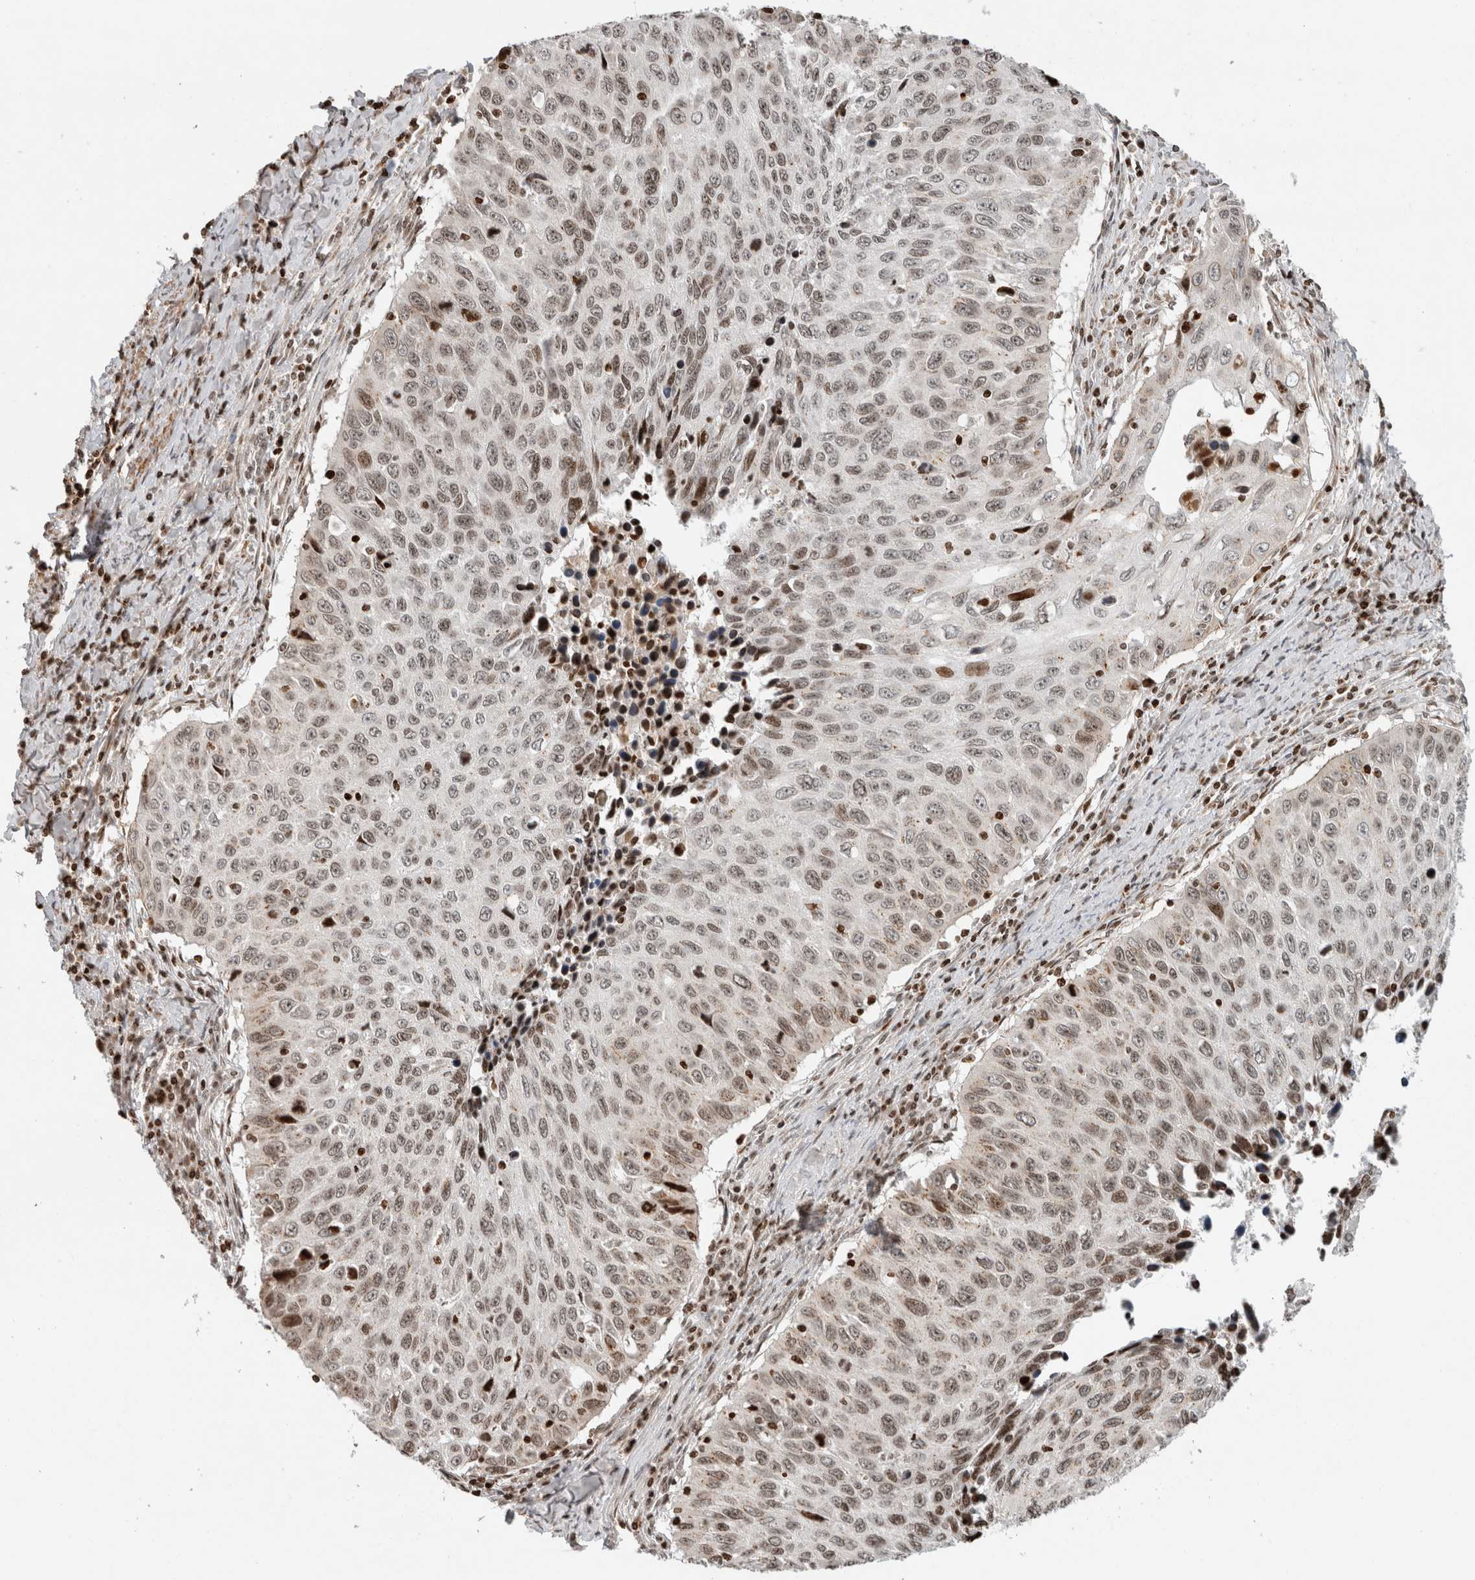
{"staining": {"intensity": "weak", "quantity": ">75%", "location": "nuclear"}, "tissue": "cervical cancer", "cell_type": "Tumor cells", "image_type": "cancer", "snomed": [{"axis": "morphology", "description": "Squamous cell carcinoma, NOS"}, {"axis": "topography", "description": "Cervix"}], "caption": "A micrograph of human cervical cancer stained for a protein reveals weak nuclear brown staining in tumor cells.", "gene": "GINS4", "patient": {"sex": "female", "age": 53}}